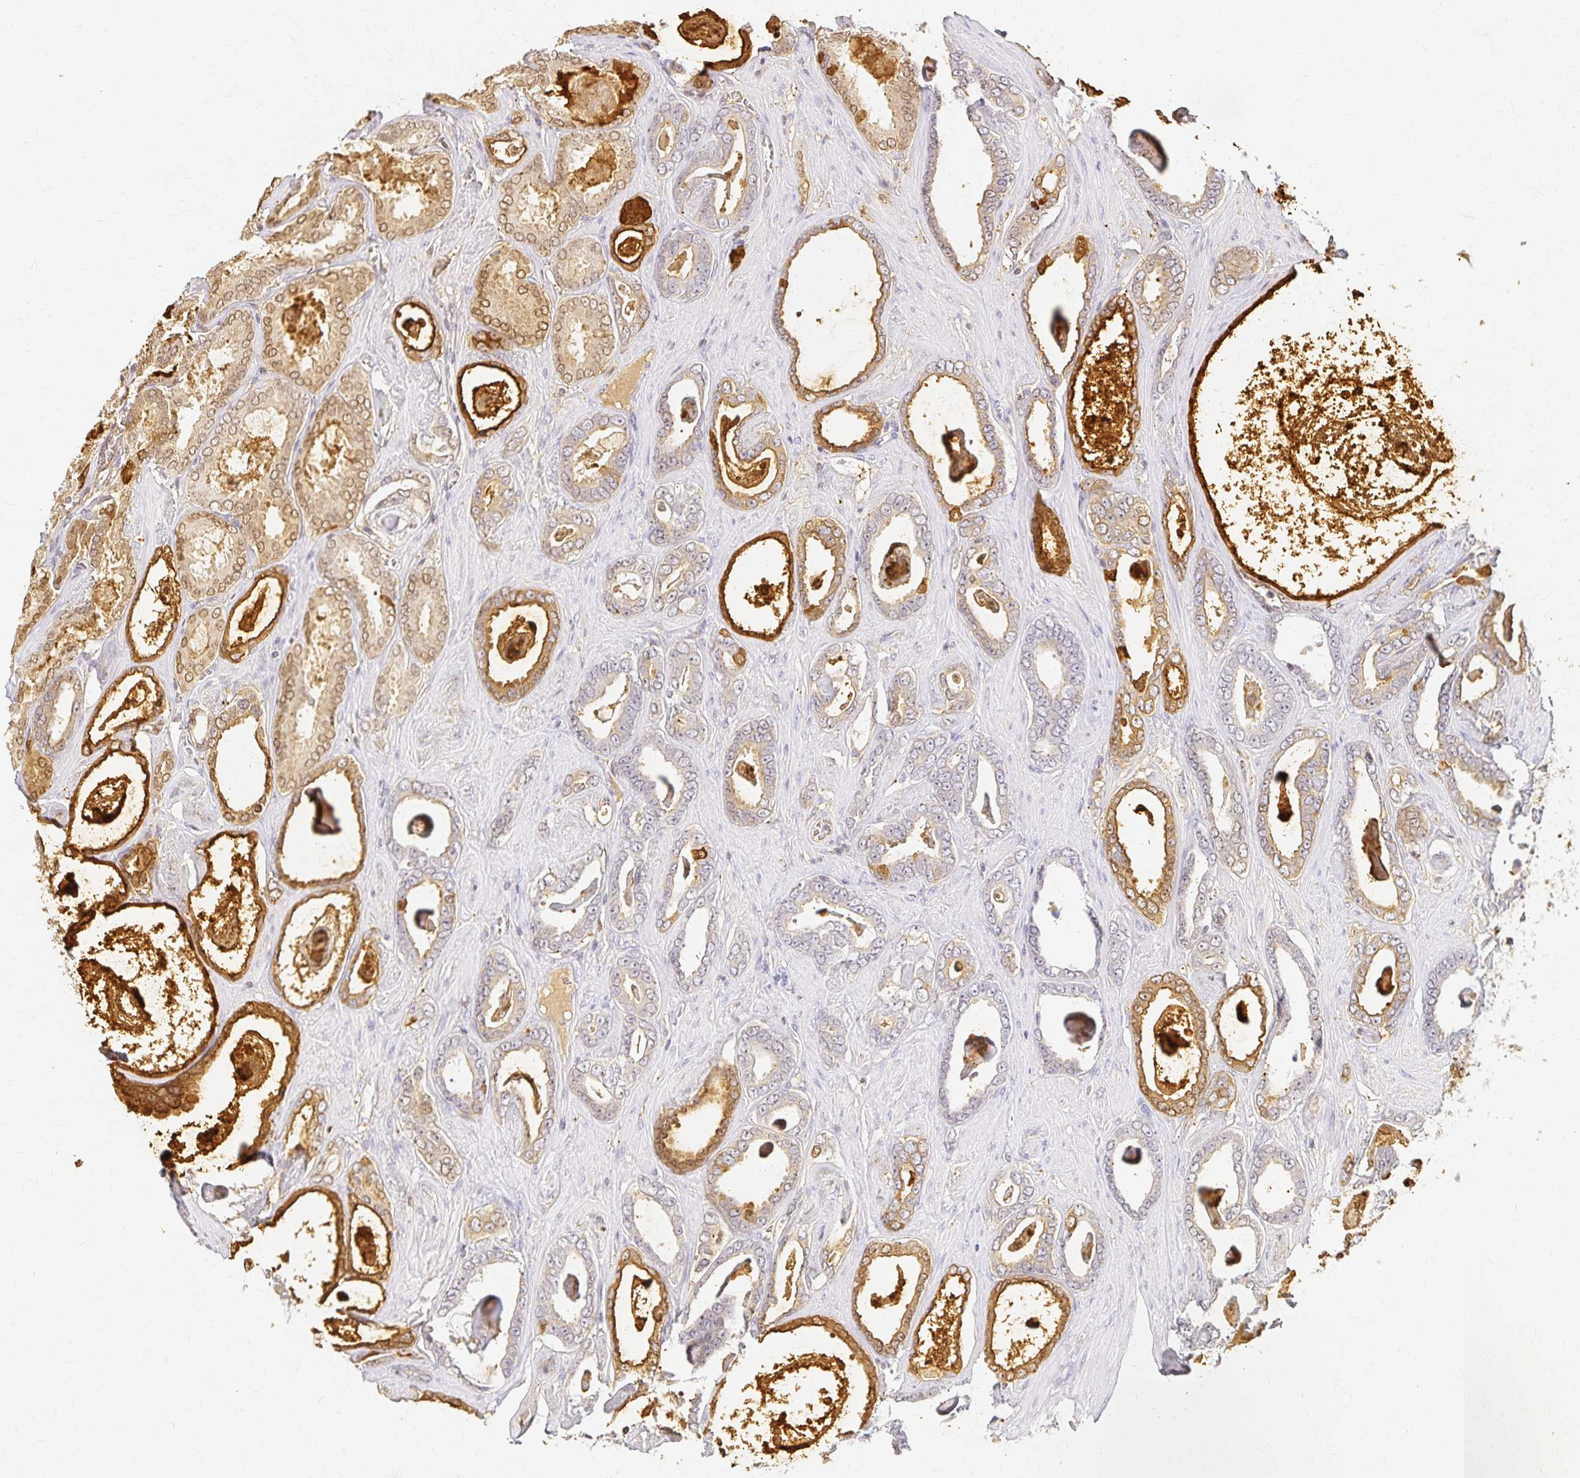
{"staining": {"intensity": "moderate", "quantity": "25%-75%", "location": "cytoplasmic/membranous,nuclear"}, "tissue": "prostate cancer", "cell_type": "Tumor cells", "image_type": "cancer", "snomed": [{"axis": "morphology", "description": "Adenocarcinoma, High grade"}, {"axis": "topography", "description": "Prostate"}], "caption": "Tumor cells show medium levels of moderate cytoplasmic/membranous and nuclear positivity in about 25%-75% of cells in prostate cancer (high-grade adenocarcinoma).", "gene": "AZGP1", "patient": {"sex": "male", "age": 63}}